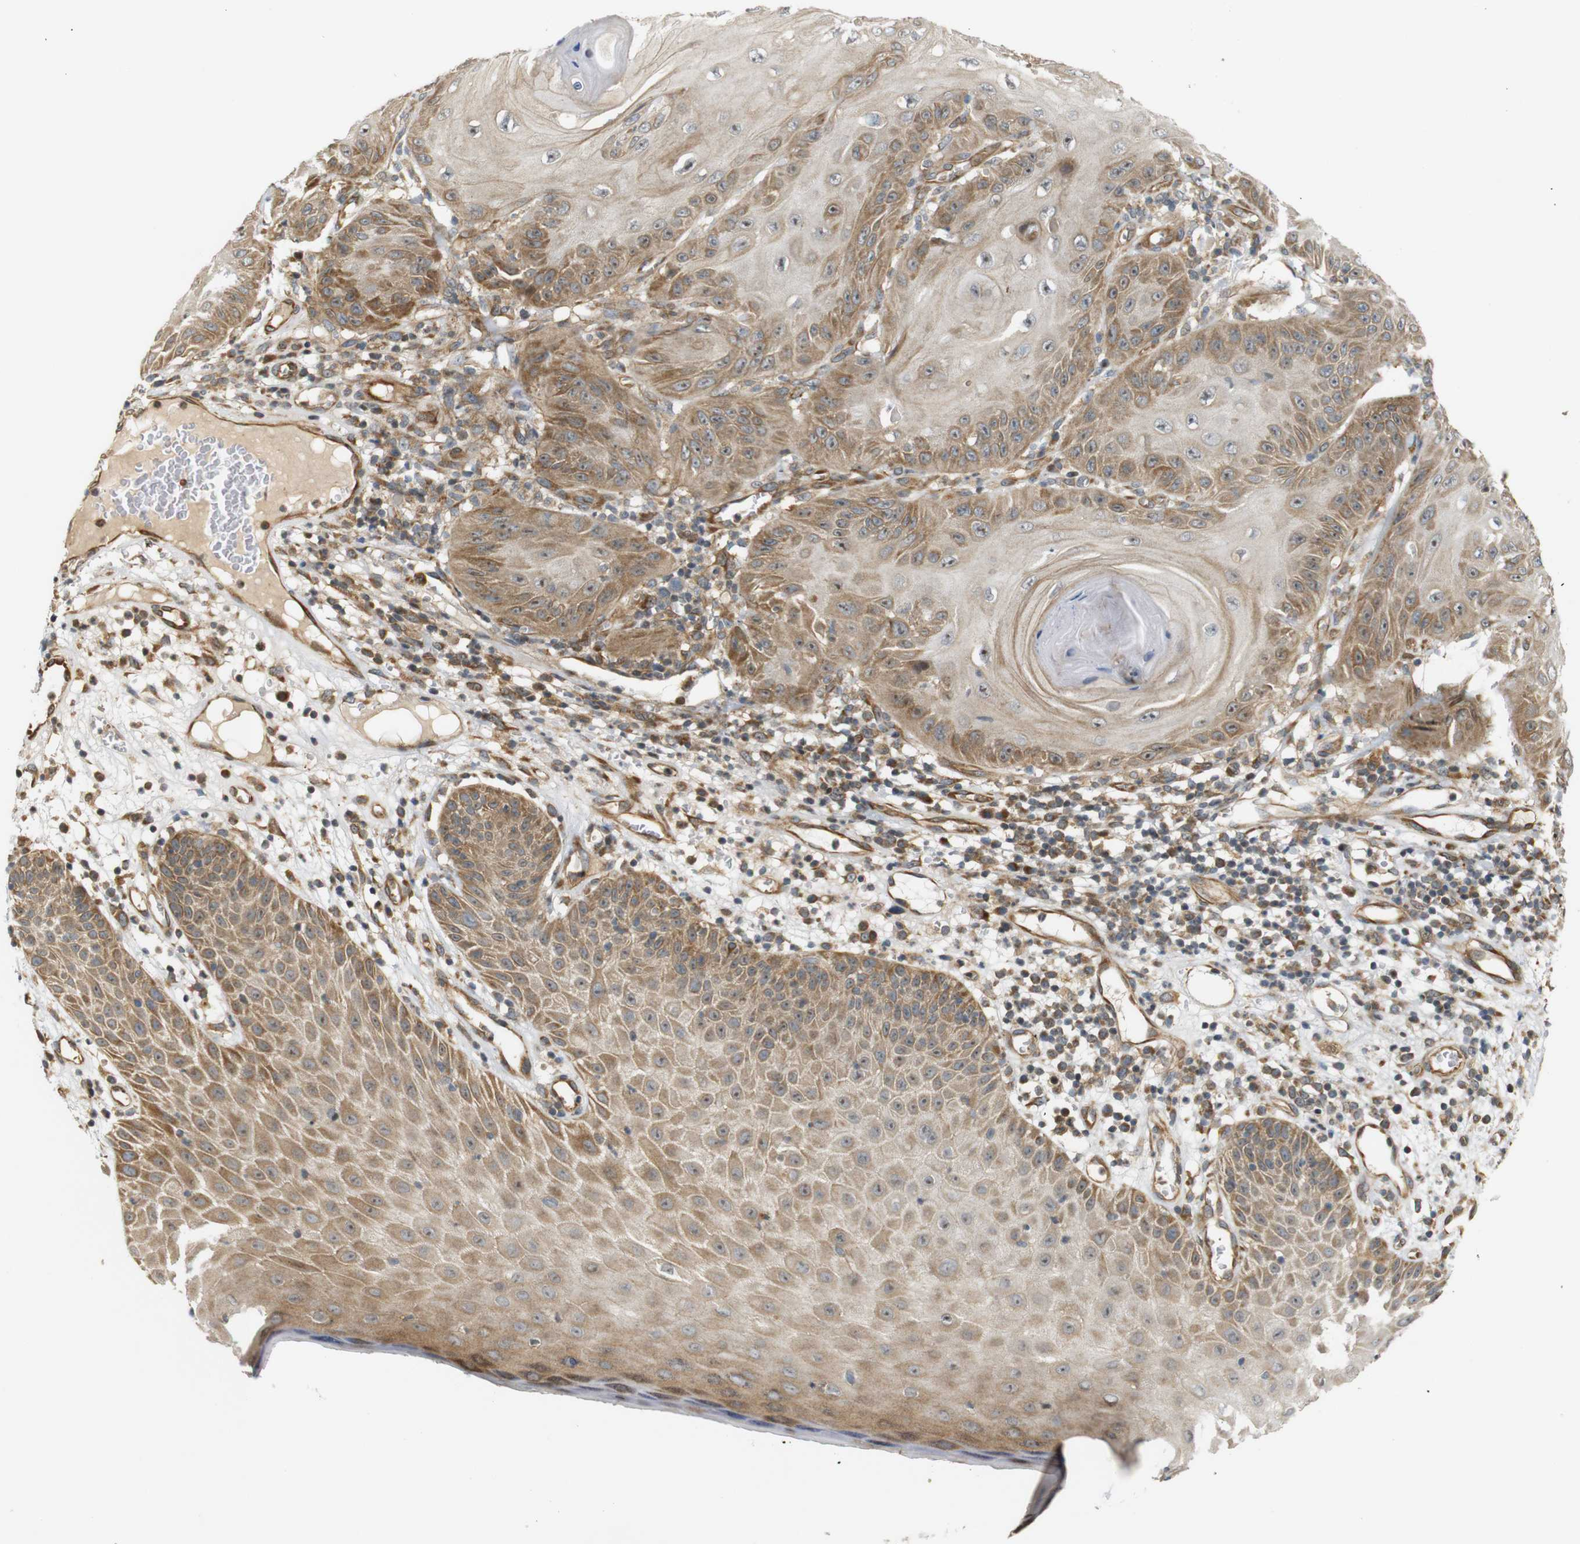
{"staining": {"intensity": "moderate", "quantity": "25%-75%", "location": "cytoplasmic/membranous"}, "tissue": "skin cancer", "cell_type": "Tumor cells", "image_type": "cancer", "snomed": [{"axis": "morphology", "description": "Squamous cell carcinoma, NOS"}, {"axis": "topography", "description": "Skin"}], "caption": "Moderate cytoplasmic/membranous expression for a protein is seen in approximately 25%-75% of tumor cells of skin cancer (squamous cell carcinoma) using immunohistochemistry (IHC).", "gene": "RPTOR", "patient": {"sex": "female", "age": 78}}